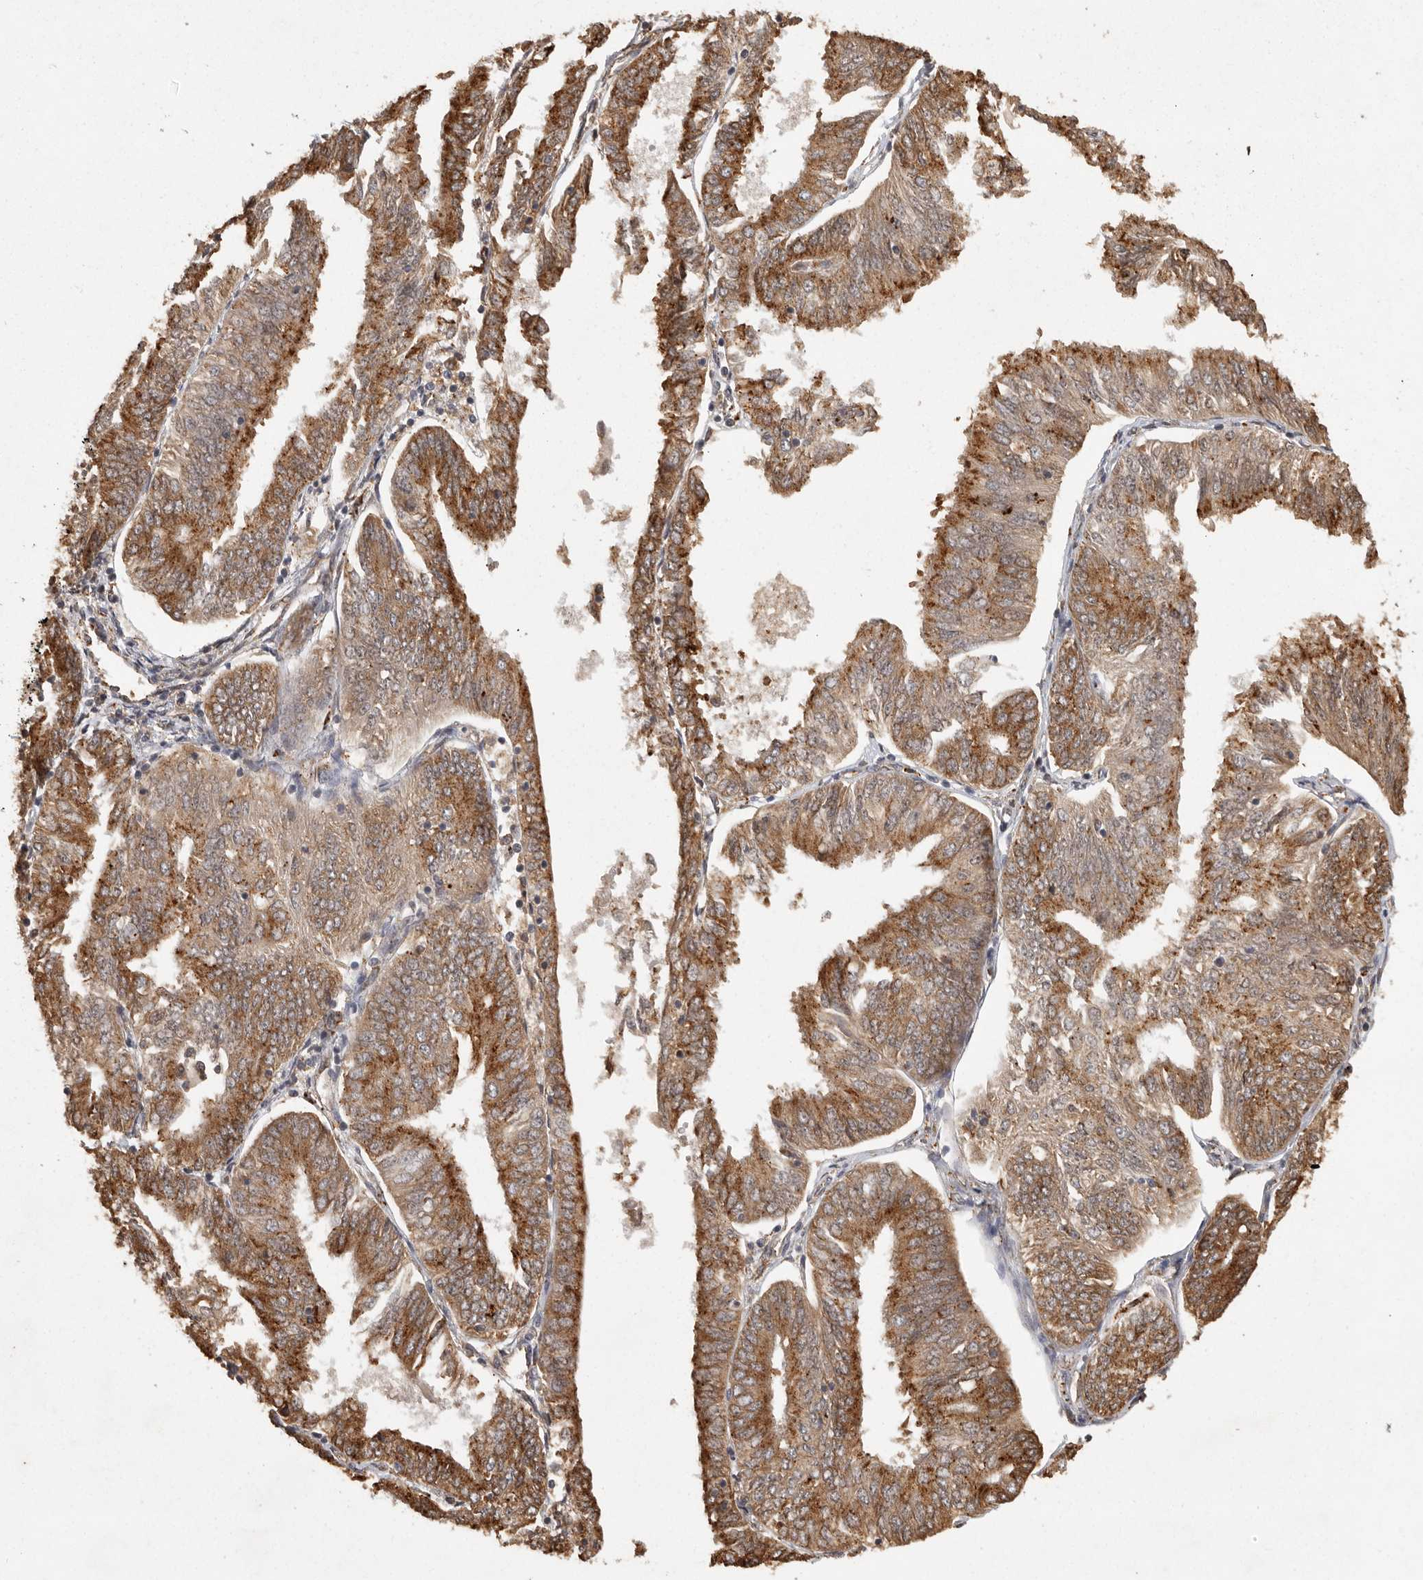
{"staining": {"intensity": "moderate", "quantity": ">75%", "location": "cytoplasmic/membranous,nuclear"}, "tissue": "endometrial cancer", "cell_type": "Tumor cells", "image_type": "cancer", "snomed": [{"axis": "morphology", "description": "Adenocarcinoma, NOS"}, {"axis": "topography", "description": "Endometrium"}], "caption": "Immunohistochemical staining of human adenocarcinoma (endometrial) shows medium levels of moderate cytoplasmic/membranous and nuclear protein positivity in approximately >75% of tumor cells. (Brightfield microscopy of DAB IHC at high magnification).", "gene": "ZNF83", "patient": {"sex": "female", "age": 58}}